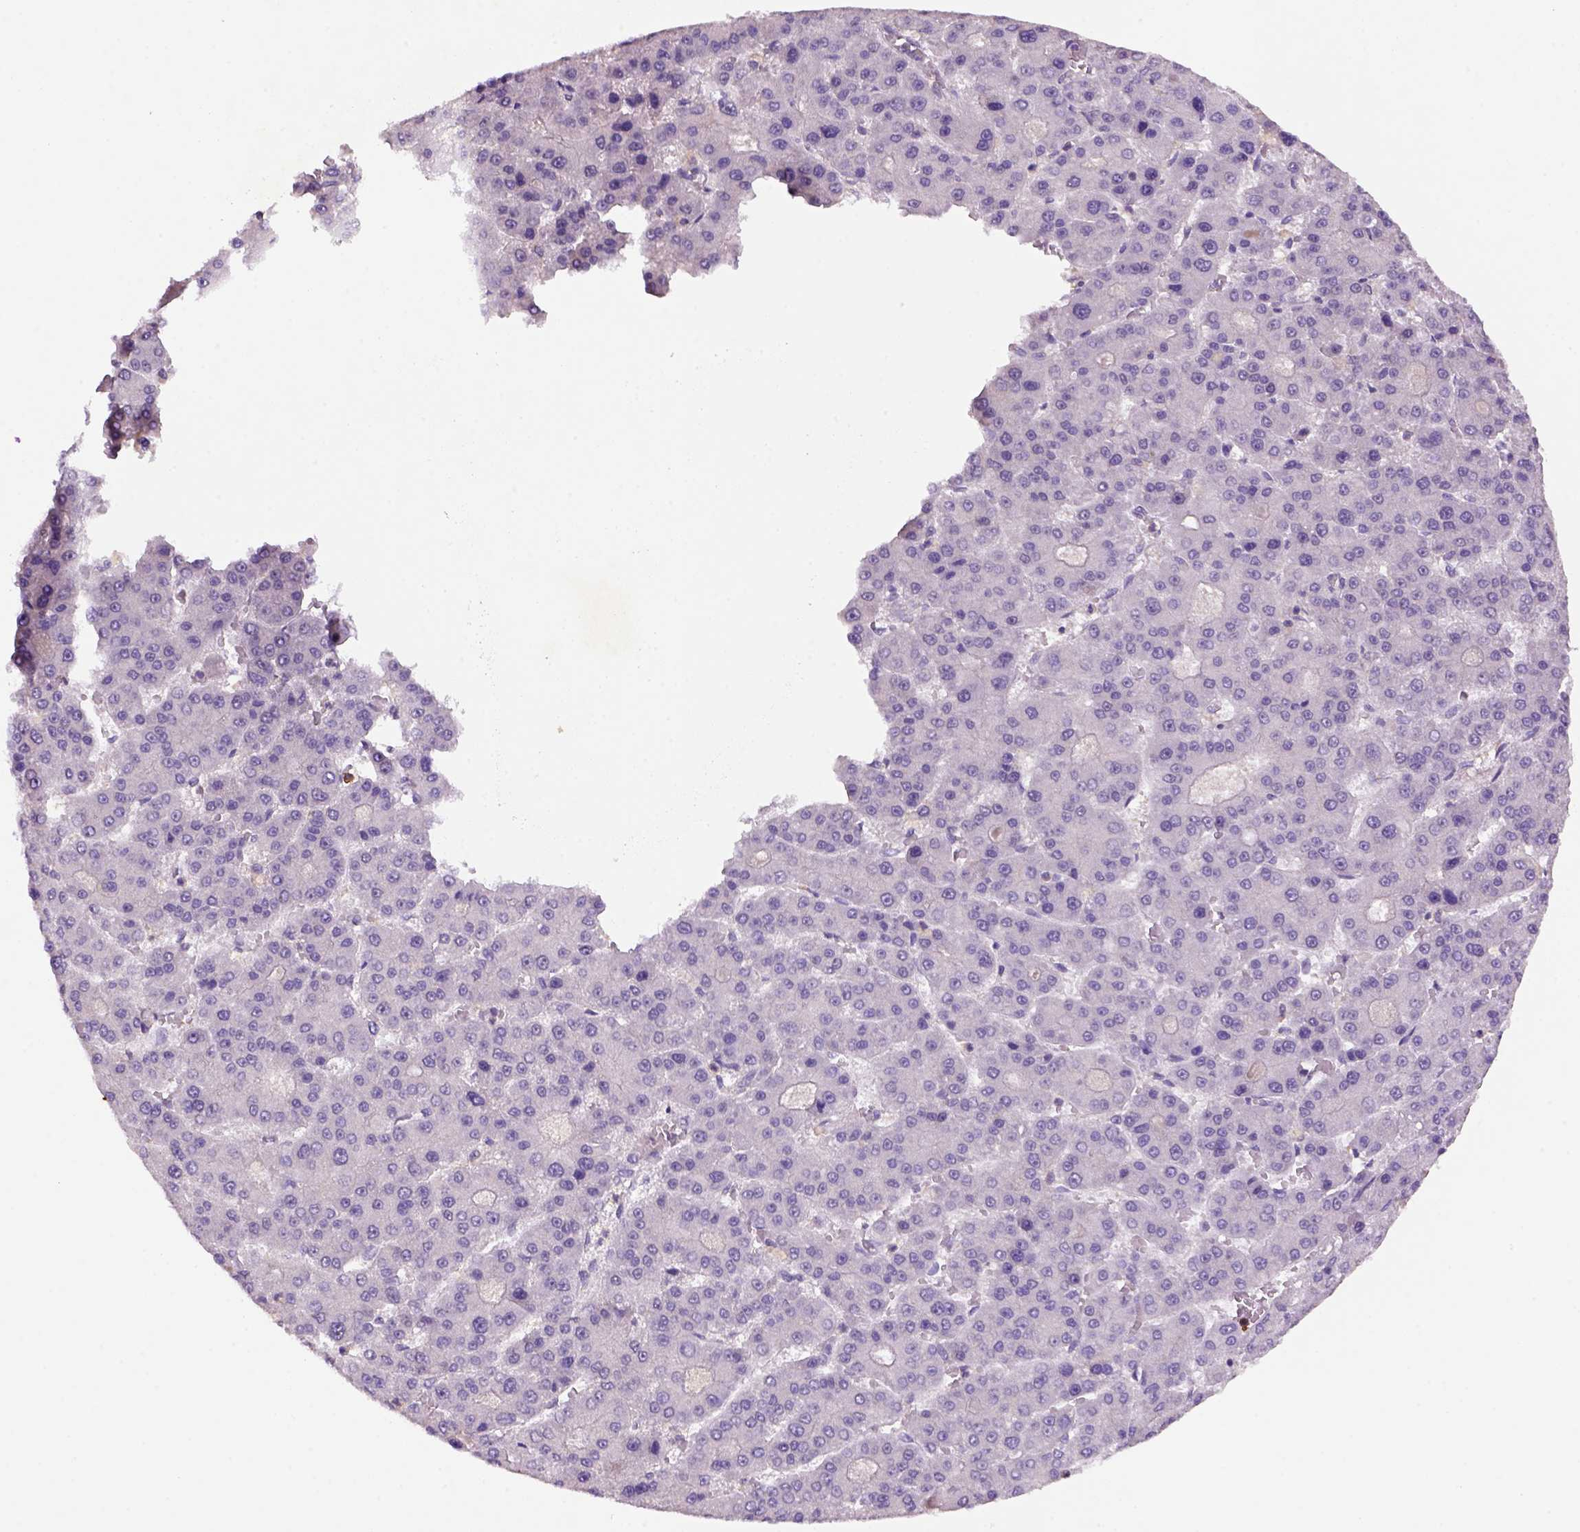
{"staining": {"intensity": "negative", "quantity": "none", "location": "none"}, "tissue": "liver cancer", "cell_type": "Tumor cells", "image_type": "cancer", "snomed": [{"axis": "morphology", "description": "Carcinoma, Hepatocellular, NOS"}, {"axis": "topography", "description": "Liver"}], "caption": "Hepatocellular carcinoma (liver) was stained to show a protein in brown. There is no significant expression in tumor cells.", "gene": "SCML4", "patient": {"sex": "male", "age": 70}}